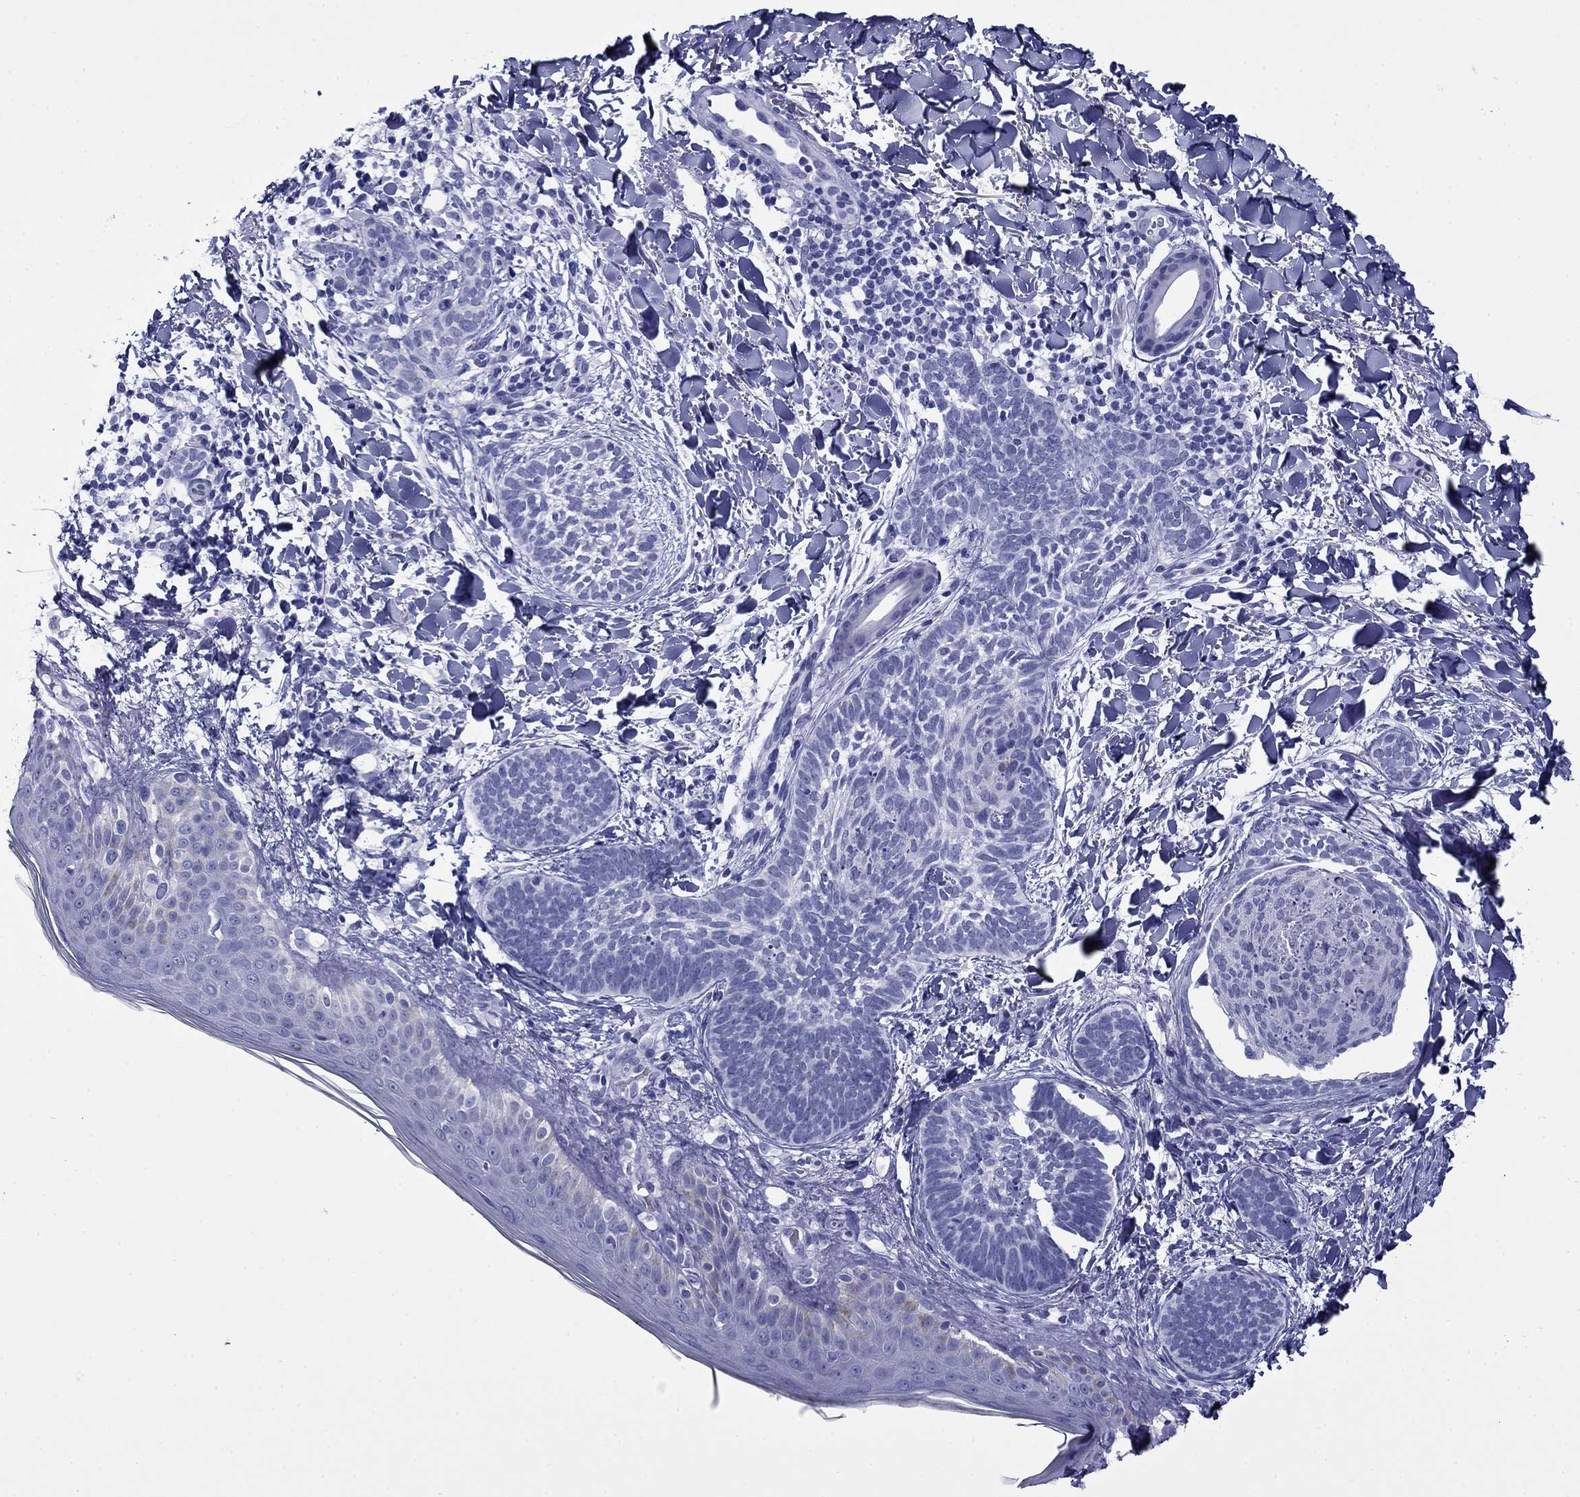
{"staining": {"intensity": "negative", "quantity": "none", "location": "none"}, "tissue": "skin cancer", "cell_type": "Tumor cells", "image_type": "cancer", "snomed": [{"axis": "morphology", "description": "Normal tissue, NOS"}, {"axis": "morphology", "description": "Basal cell carcinoma"}, {"axis": "topography", "description": "Skin"}], "caption": "This micrograph is of skin basal cell carcinoma stained with IHC to label a protein in brown with the nuclei are counter-stained blue. There is no staining in tumor cells.", "gene": "ROM1", "patient": {"sex": "male", "age": 46}}